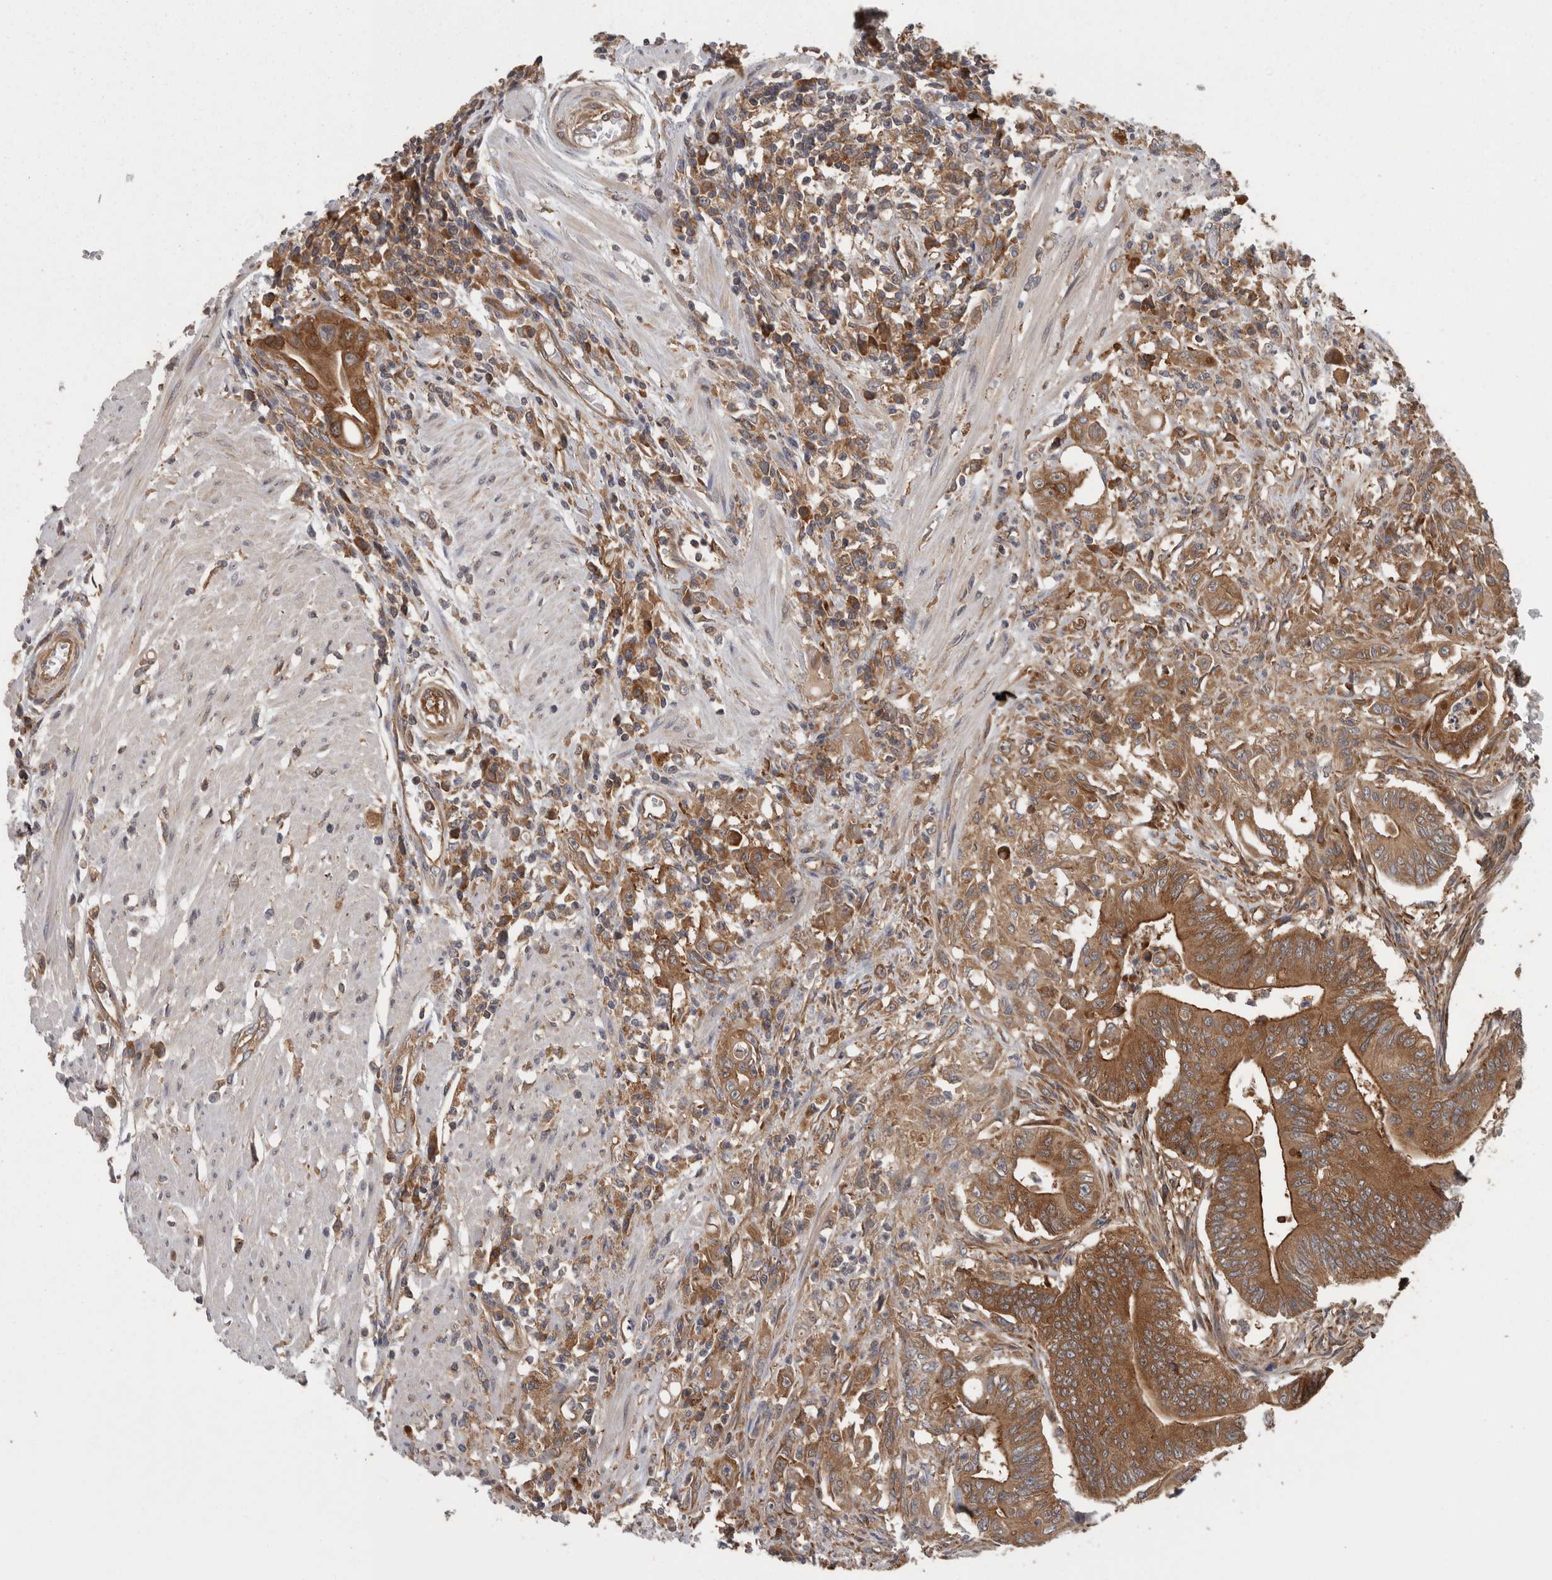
{"staining": {"intensity": "moderate", "quantity": ">75%", "location": "cytoplasmic/membranous"}, "tissue": "colorectal cancer", "cell_type": "Tumor cells", "image_type": "cancer", "snomed": [{"axis": "morphology", "description": "Adenoma, NOS"}, {"axis": "morphology", "description": "Adenocarcinoma, NOS"}, {"axis": "topography", "description": "Colon"}], "caption": "Protein positivity by IHC demonstrates moderate cytoplasmic/membranous positivity in approximately >75% of tumor cells in colorectal adenoma.", "gene": "SMCR8", "patient": {"sex": "male", "age": 79}}